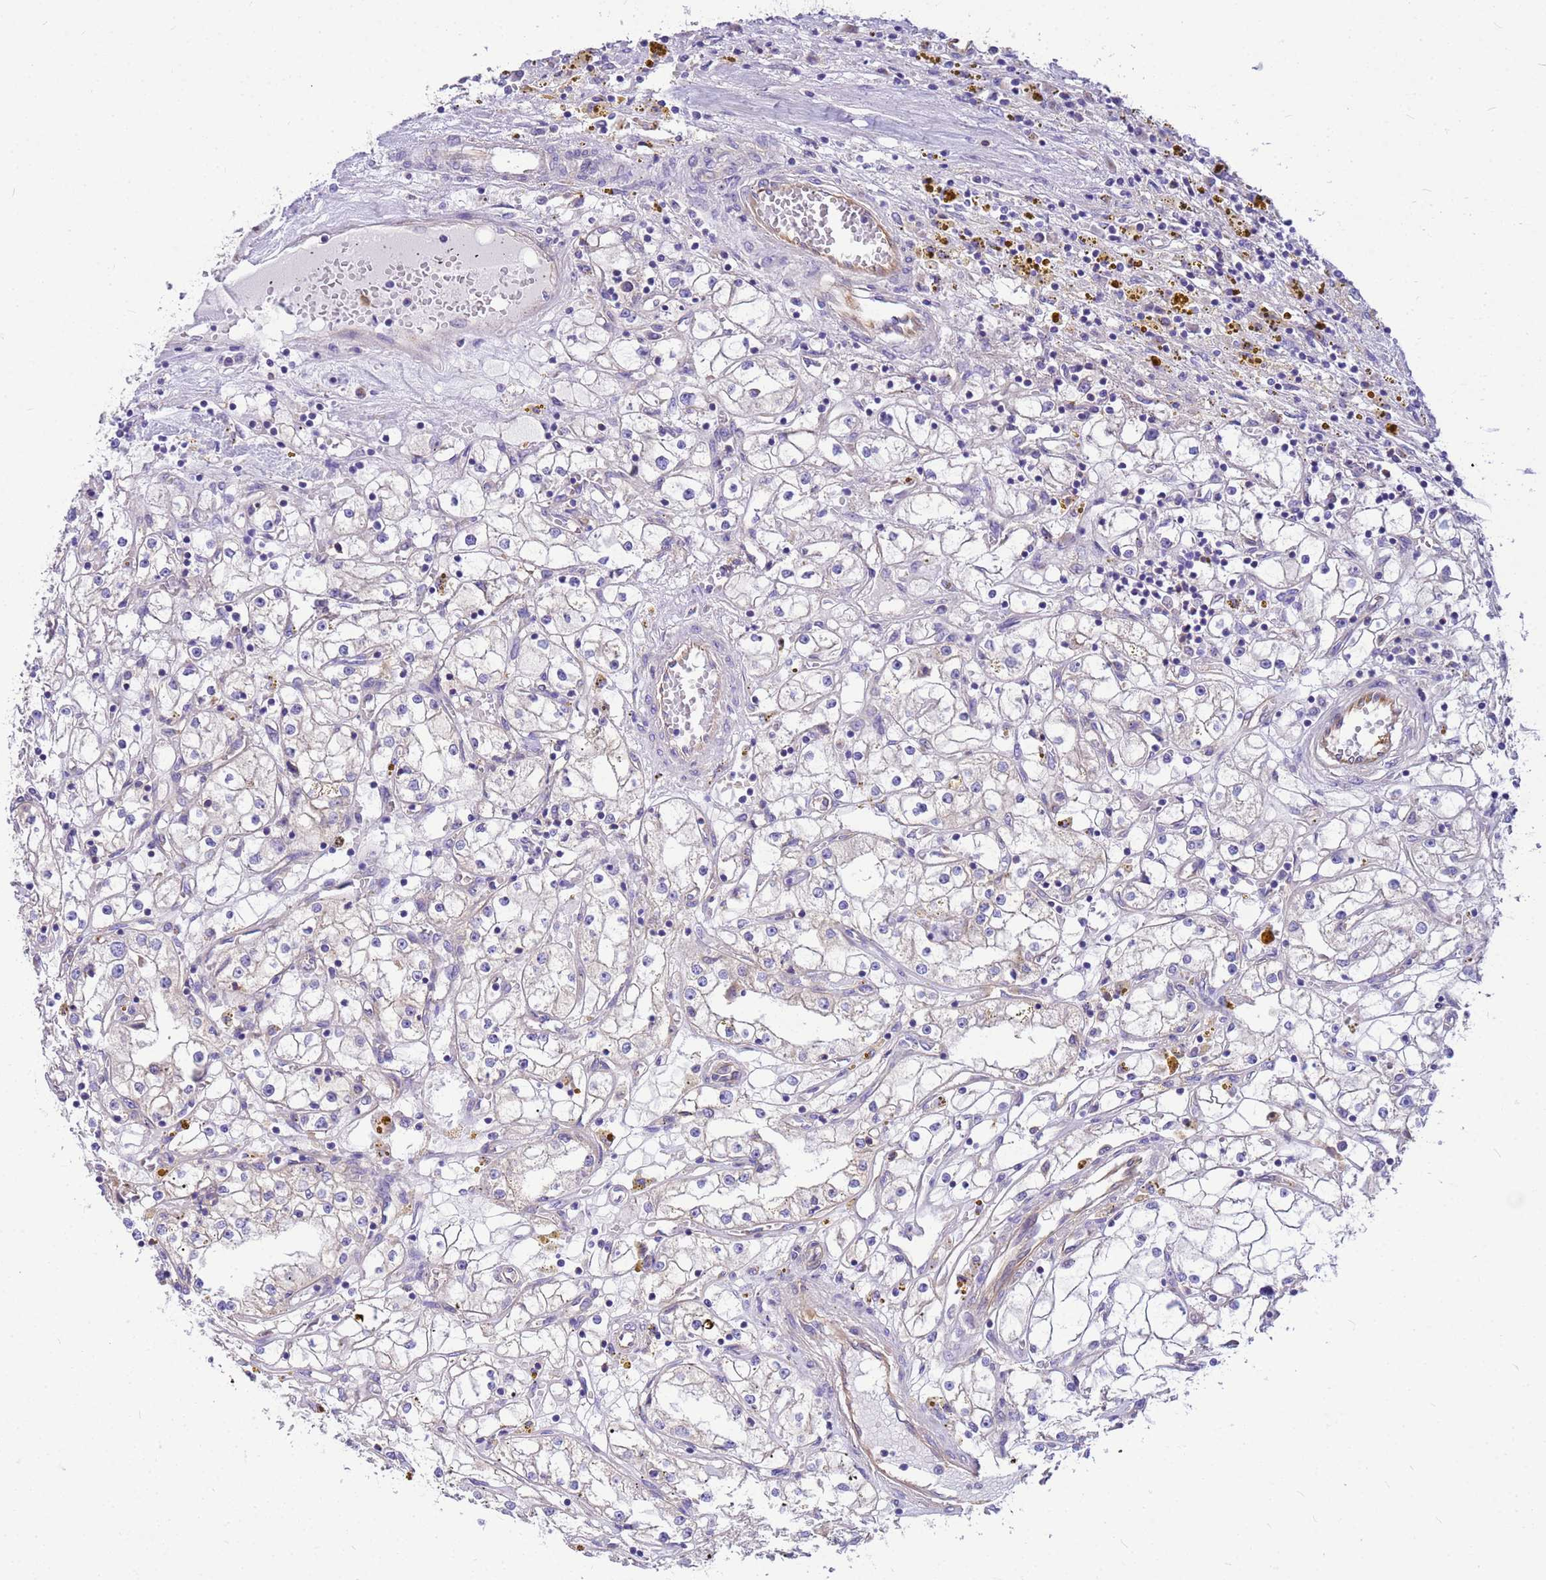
{"staining": {"intensity": "negative", "quantity": "none", "location": "none"}, "tissue": "renal cancer", "cell_type": "Tumor cells", "image_type": "cancer", "snomed": [{"axis": "morphology", "description": "Adenocarcinoma, NOS"}, {"axis": "topography", "description": "Kidney"}], "caption": "Tumor cells are negative for brown protein staining in adenocarcinoma (renal).", "gene": "TUBB1", "patient": {"sex": "male", "age": 56}}